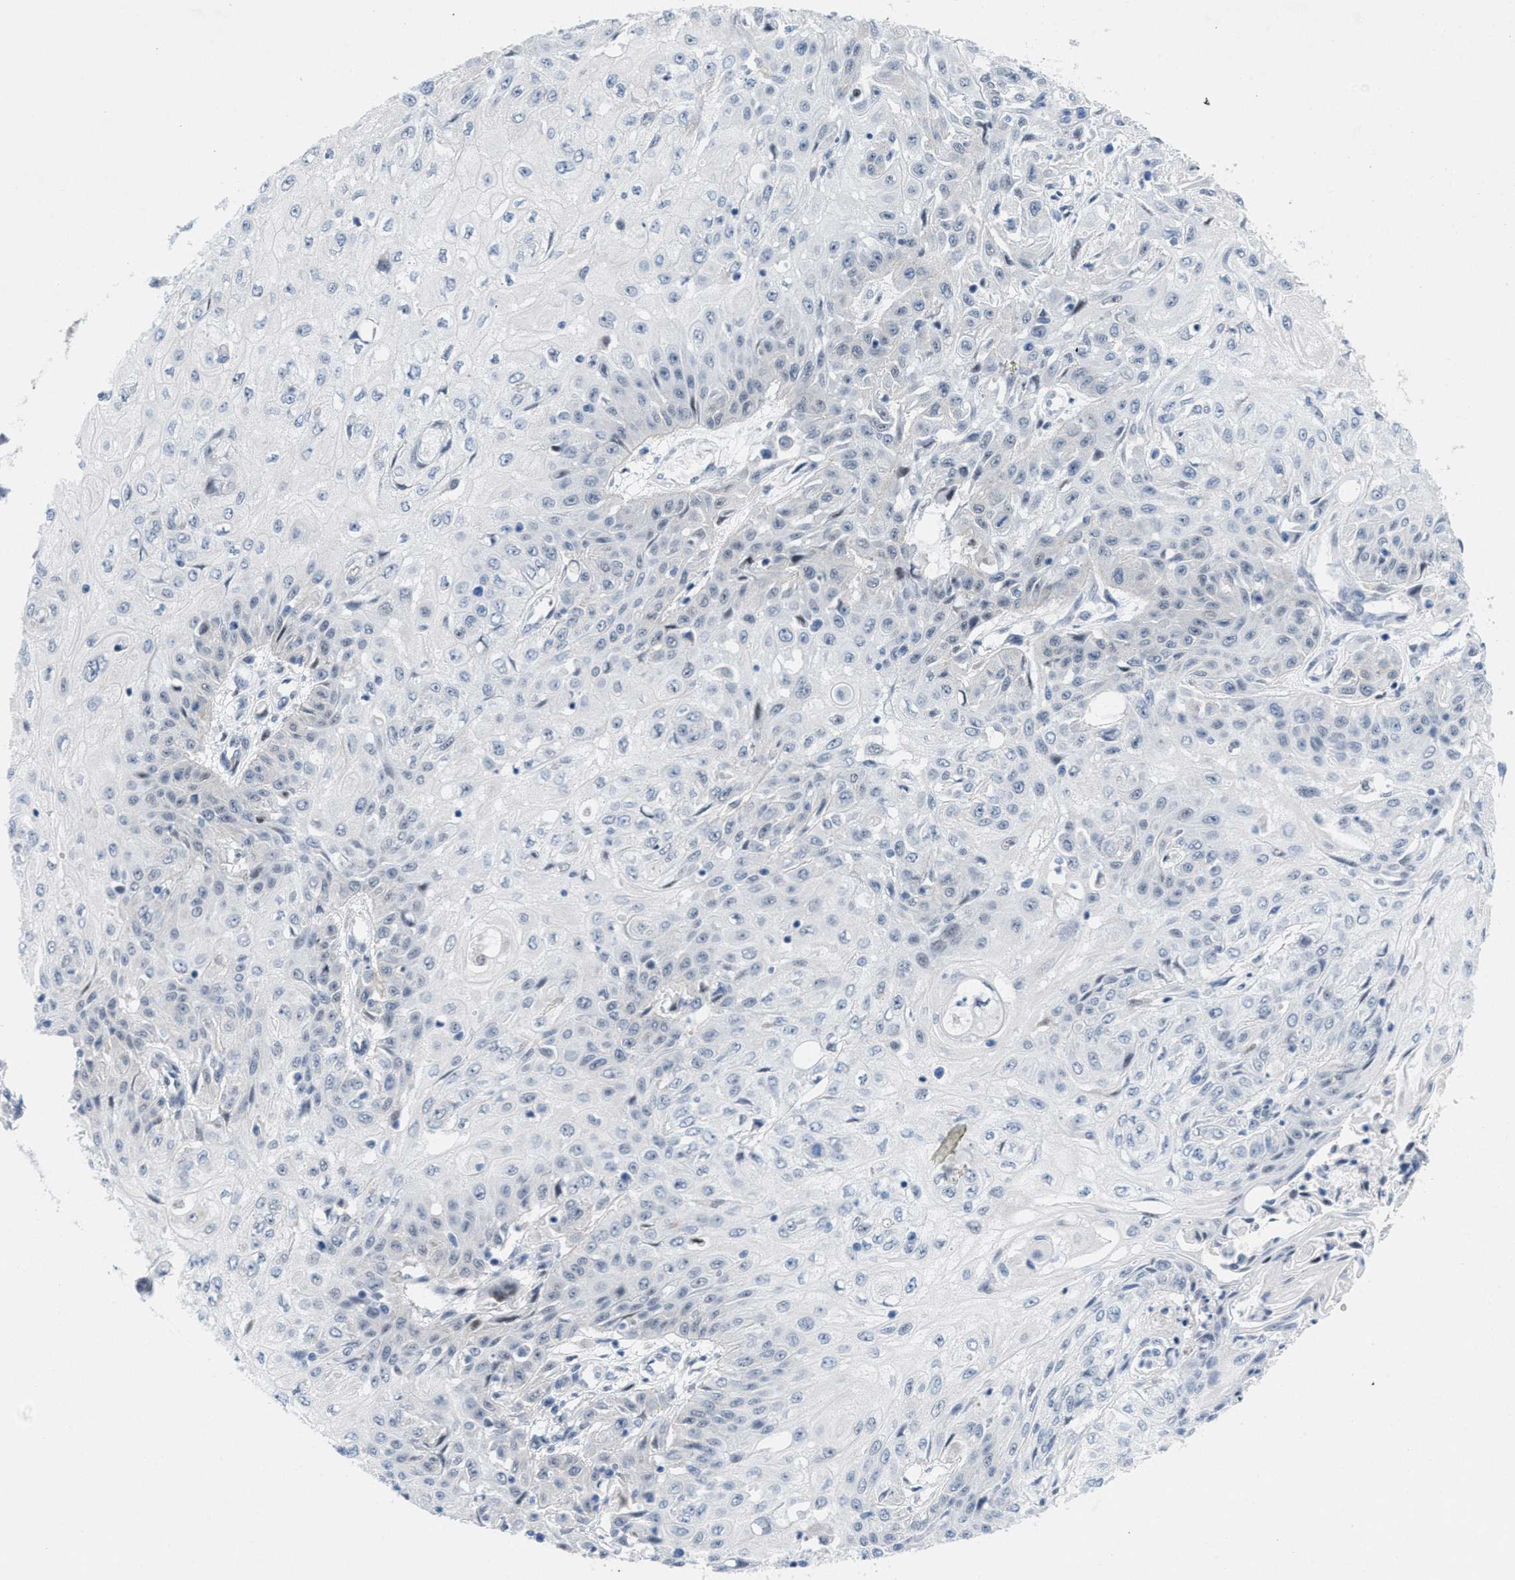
{"staining": {"intensity": "negative", "quantity": "none", "location": "none"}, "tissue": "skin cancer", "cell_type": "Tumor cells", "image_type": "cancer", "snomed": [{"axis": "morphology", "description": "Squamous cell carcinoma, NOS"}, {"axis": "morphology", "description": "Squamous cell carcinoma, metastatic, NOS"}, {"axis": "topography", "description": "Skin"}, {"axis": "topography", "description": "Lymph node"}], "caption": "There is no significant positivity in tumor cells of skin cancer.", "gene": "WIPI2", "patient": {"sex": "male", "age": 75}}